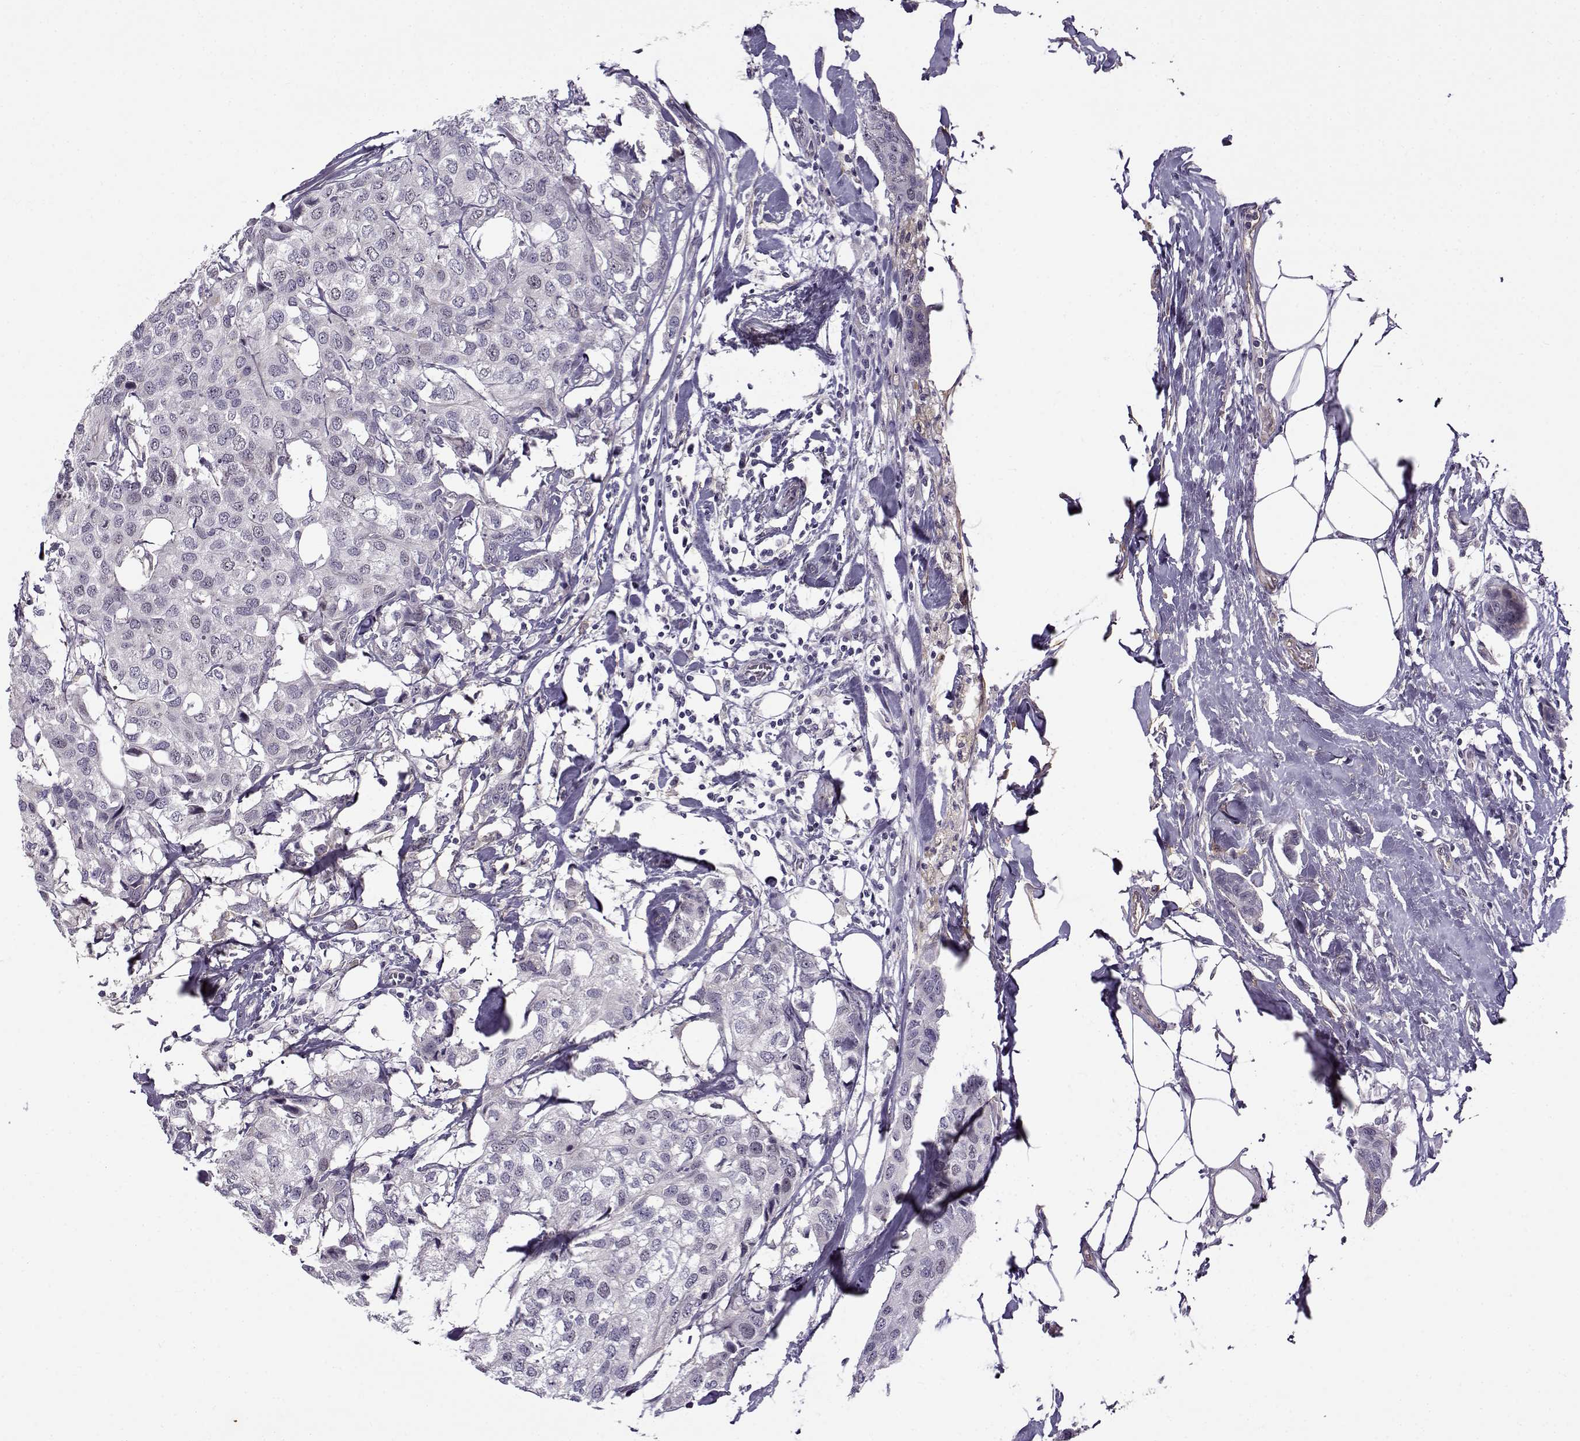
{"staining": {"intensity": "negative", "quantity": "none", "location": "none"}, "tissue": "breast cancer", "cell_type": "Tumor cells", "image_type": "cancer", "snomed": [{"axis": "morphology", "description": "Duct carcinoma"}, {"axis": "topography", "description": "Breast"}], "caption": "This is an immunohistochemistry (IHC) micrograph of human breast cancer (invasive ductal carcinoma). There is no staining in tumor cells.", "gene": "BACH1", "patient": {"sex": "female", "age": 80}}